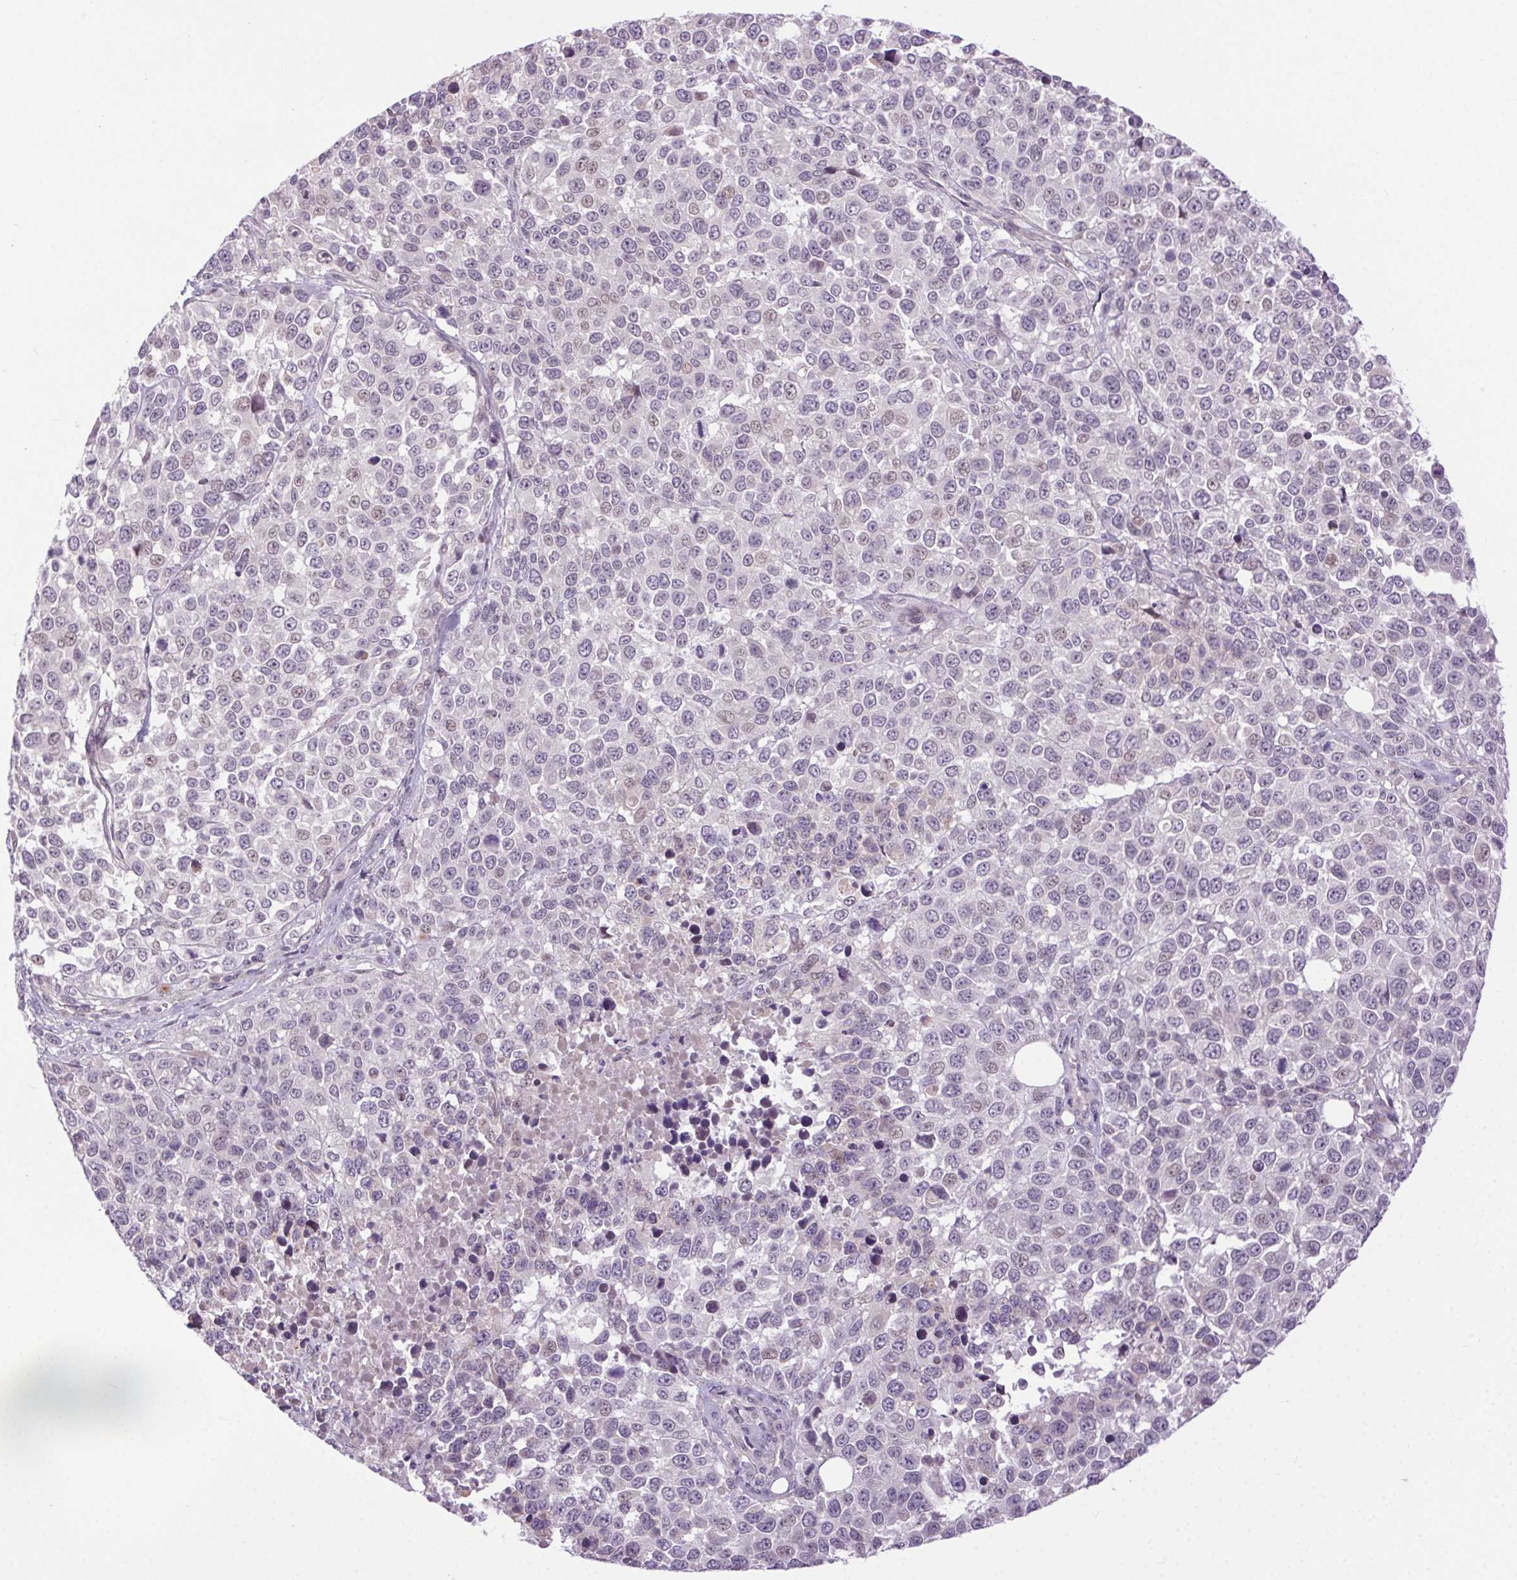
{"staining": {"intensity": "negative", "quantity": "none", "location": "none"}, "tissue": "melanoma", "cell_type": "Tumor cells", "image_type": "cancer", "snomed": [{"axis": "morphology", "description": "Malignant melanoma, Metastatic site"}, {"axis": "topography", "description": "Skin"}], "caption": "The photomicrograph reveals no staining of tumor cells in melanoma.", "gene": "SYT11", "patient": {"sex": "male", "age": 84}}